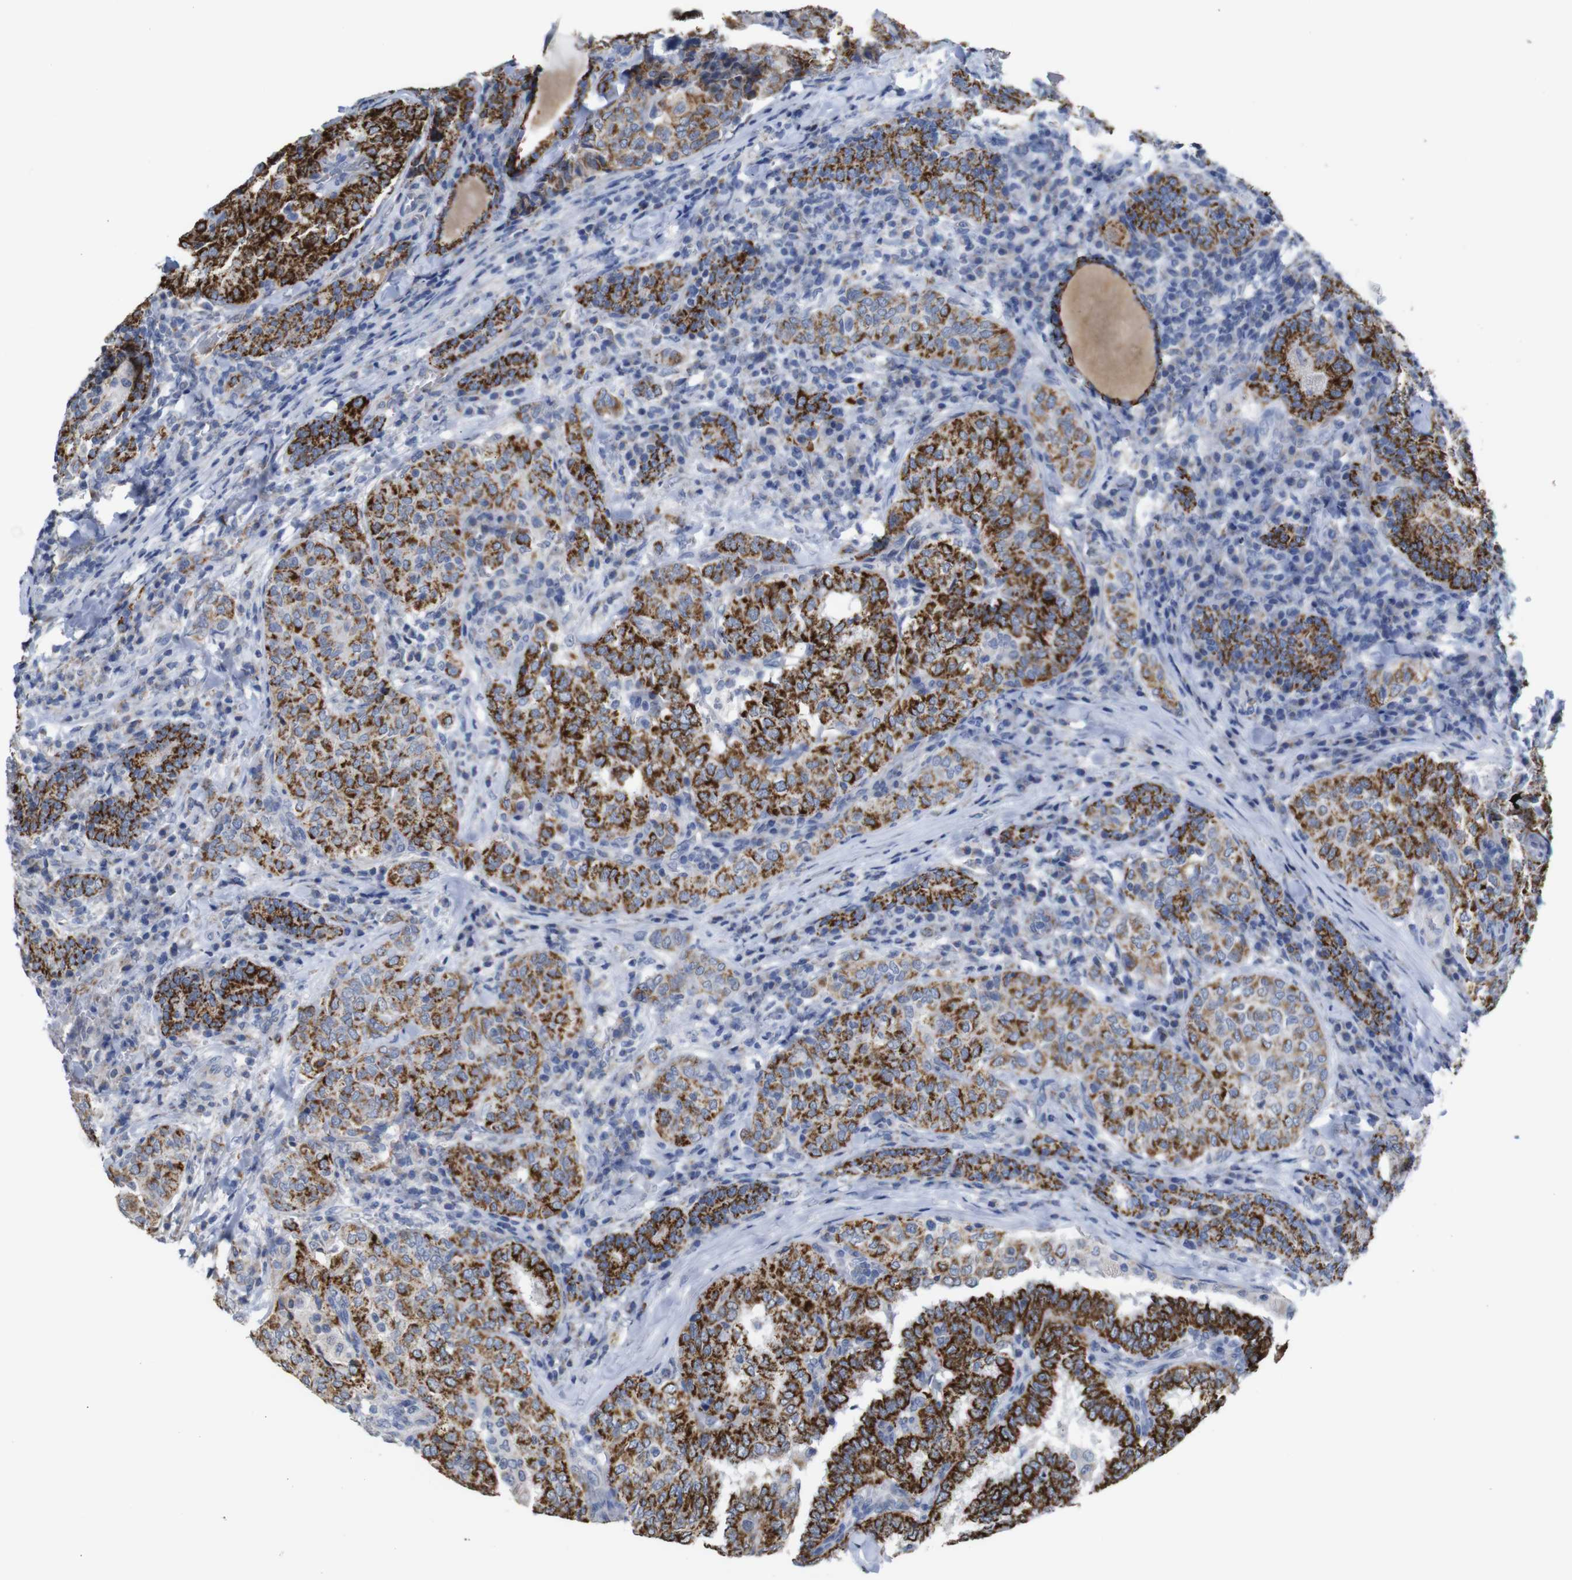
{"staining": {"intensity": "strong", "quantity": "25%-75%", "location": "cytoplasmic/membranous"}, "tissue": "thyroid cancer", "cell_type": "Tumor cells", "image_type": "cancer", "snomed": [{"axis": "morphology", "description": "Papillary adenocarcinoma, NOS"}, {"axis": "topography", "description": "Thyroid gland"}], "caption": "DAB immunohistochemical staining of human papillary adenocarcinoma (thyroid) displays strong cytoplasmic/membranous protein expression in approximately 25%-75% of tumor cells. (IHC, brightfield microscopy, high magnification).", "gene": "MAOA", "patient": {"sex": "female", "age": 30}}